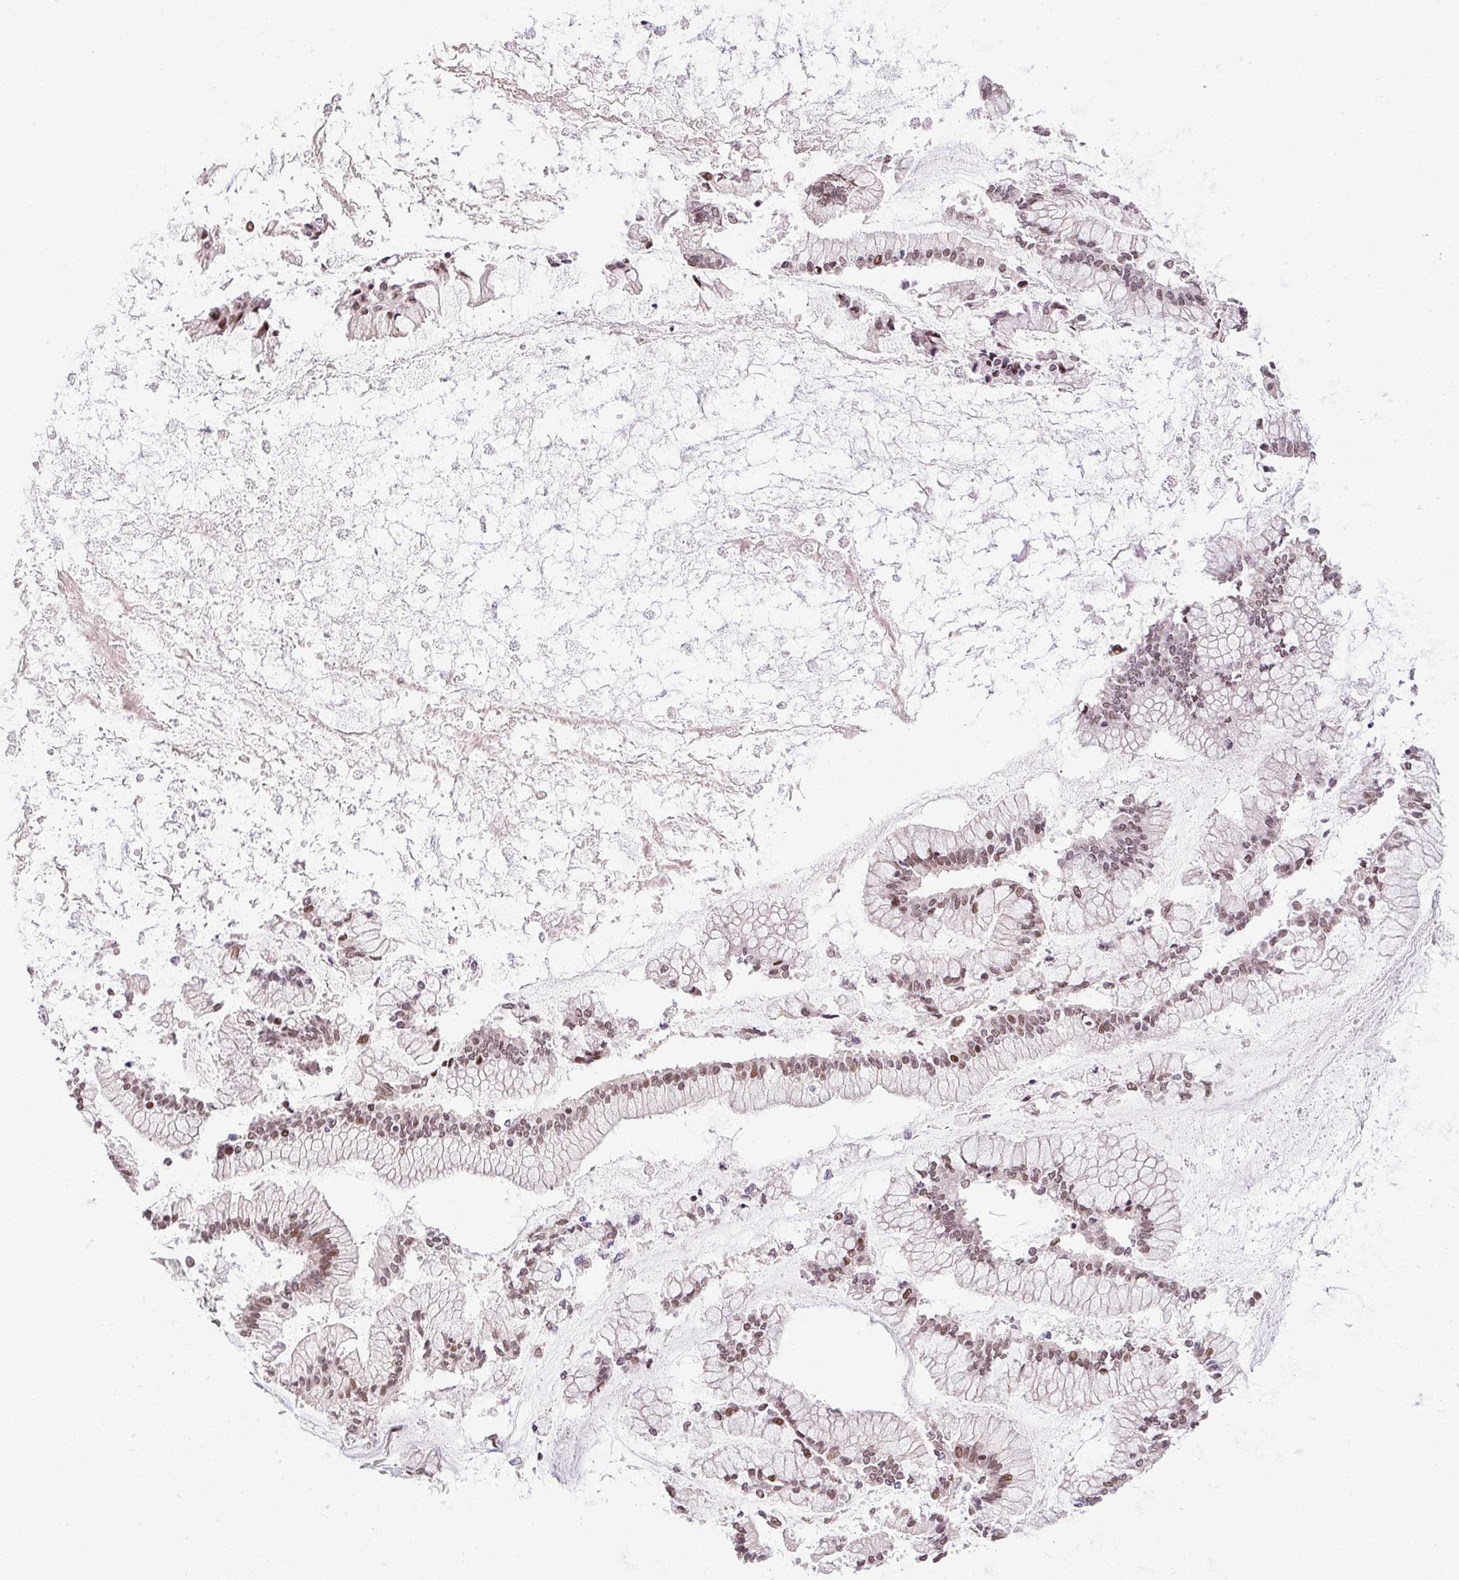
{"staining": {"intensity": "weak", "quantity": ">75%", "location": "nuclear"}, "tissue": "ovarian cancer", "cell_type": "Tumor cells", "image_type": "cancer", "snomed": [{"axis": "morphology", "description": "Cystadenocarcinoma, mucinous, NOS"}, {"axis": "topography", "description": "Ovary"}], "caption": "Ovarian cancer stained with a protein marker displays weak staining in tumor cells.", "gene": "KDM4D", "patient": {"sex": "female", "age": 67}}